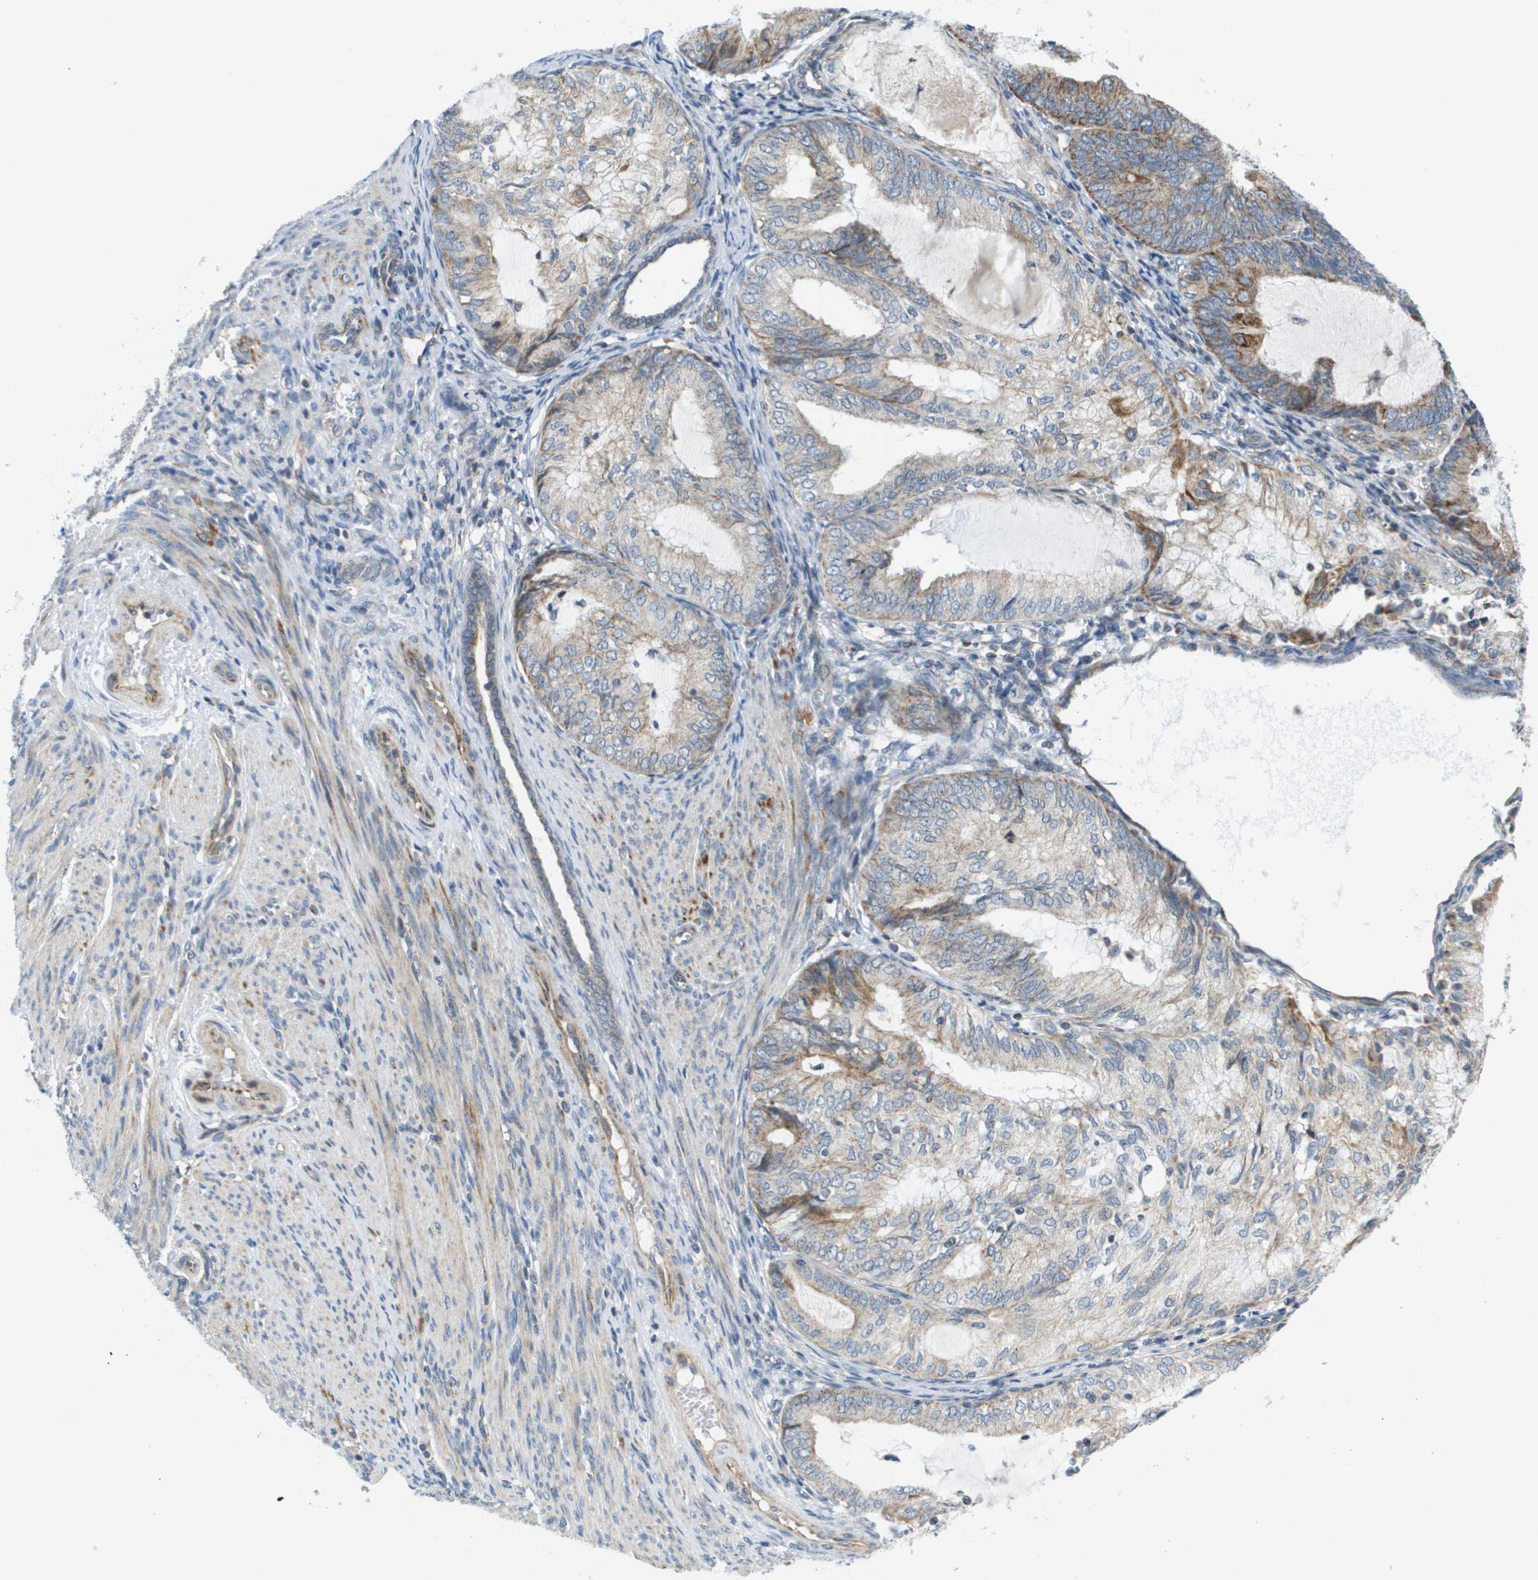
{"staining": {"intensity": "moderate", "quantity": "25%-75%", "location": "cytoplasmic/membranous"}, "tissue": "endometrial cancer", "cell_type": "Tumor cells", "image_type": "cancer", "snomed": [{"axis": "morphology", "description": "Adenocarcinoma, NOS"}, {"axis": "topography", "description": "Endometrium"}], "caption": "Endometrial cancer stained with IHC displays moderate cytoplasmic/membranous staining in about 25%-75% of tumor cells.", "gene": "KRT23", "patient": {"sex": "female", "age": 81}}